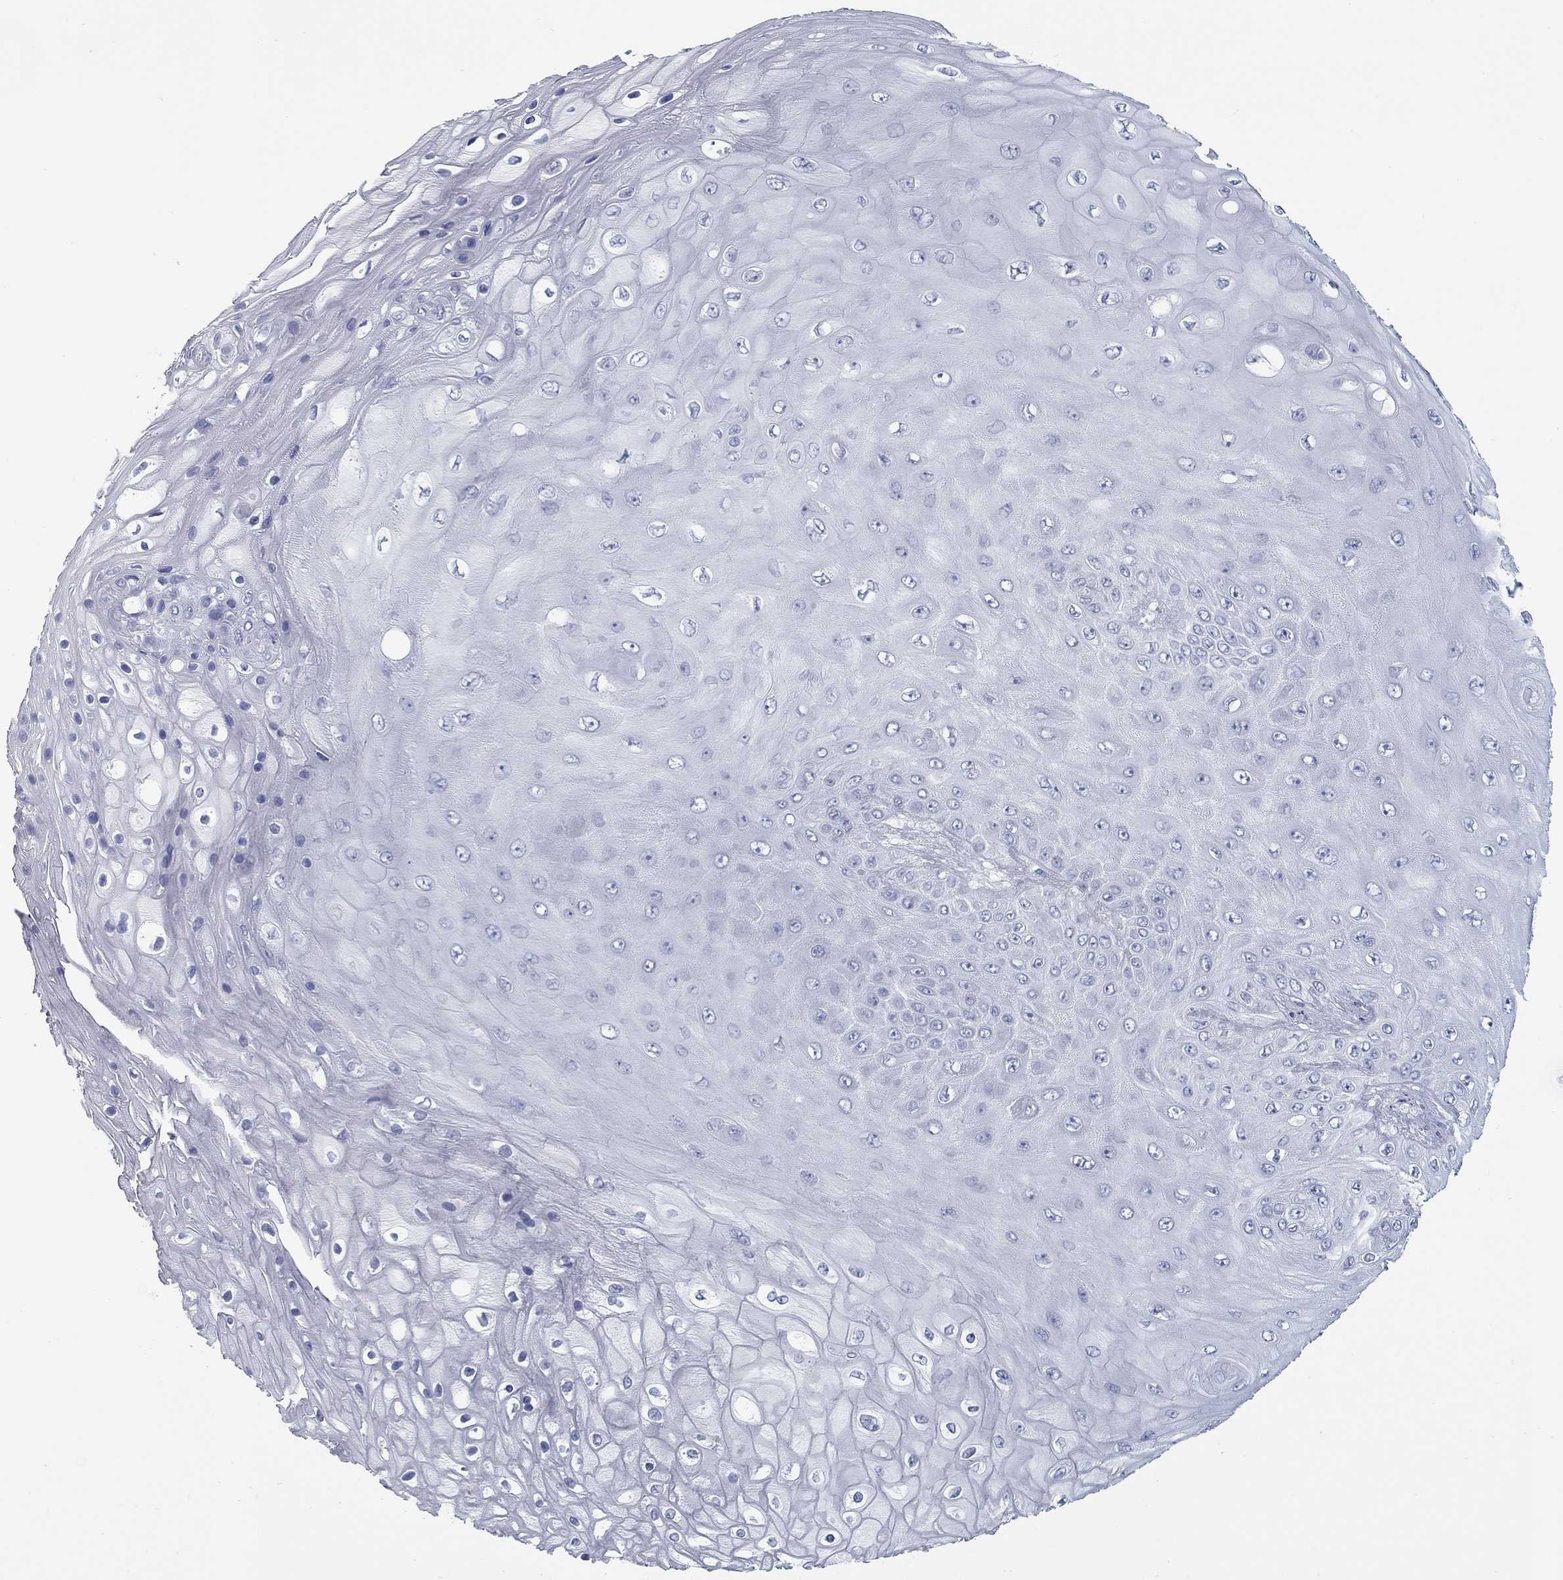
{"staining": {"intensity": "negative", "quantity": "none", "location": "none"}, "tissue": "skin cancer", "cell_type": "Tumor cells", "image_type": "cancer", "snomed": [{"axis": "morphology", "description": "Squamous cell carcinoma, NOS"}, {"axis": "topography", "description": "Skin"}], "caption": "Immunohistochemical staining of human squamous cell carcinoma (skin) exhibits no significant positivity in tumor cells.", "gene": "KIRREL2", "patient": {"sex": "male", "age": 62}}